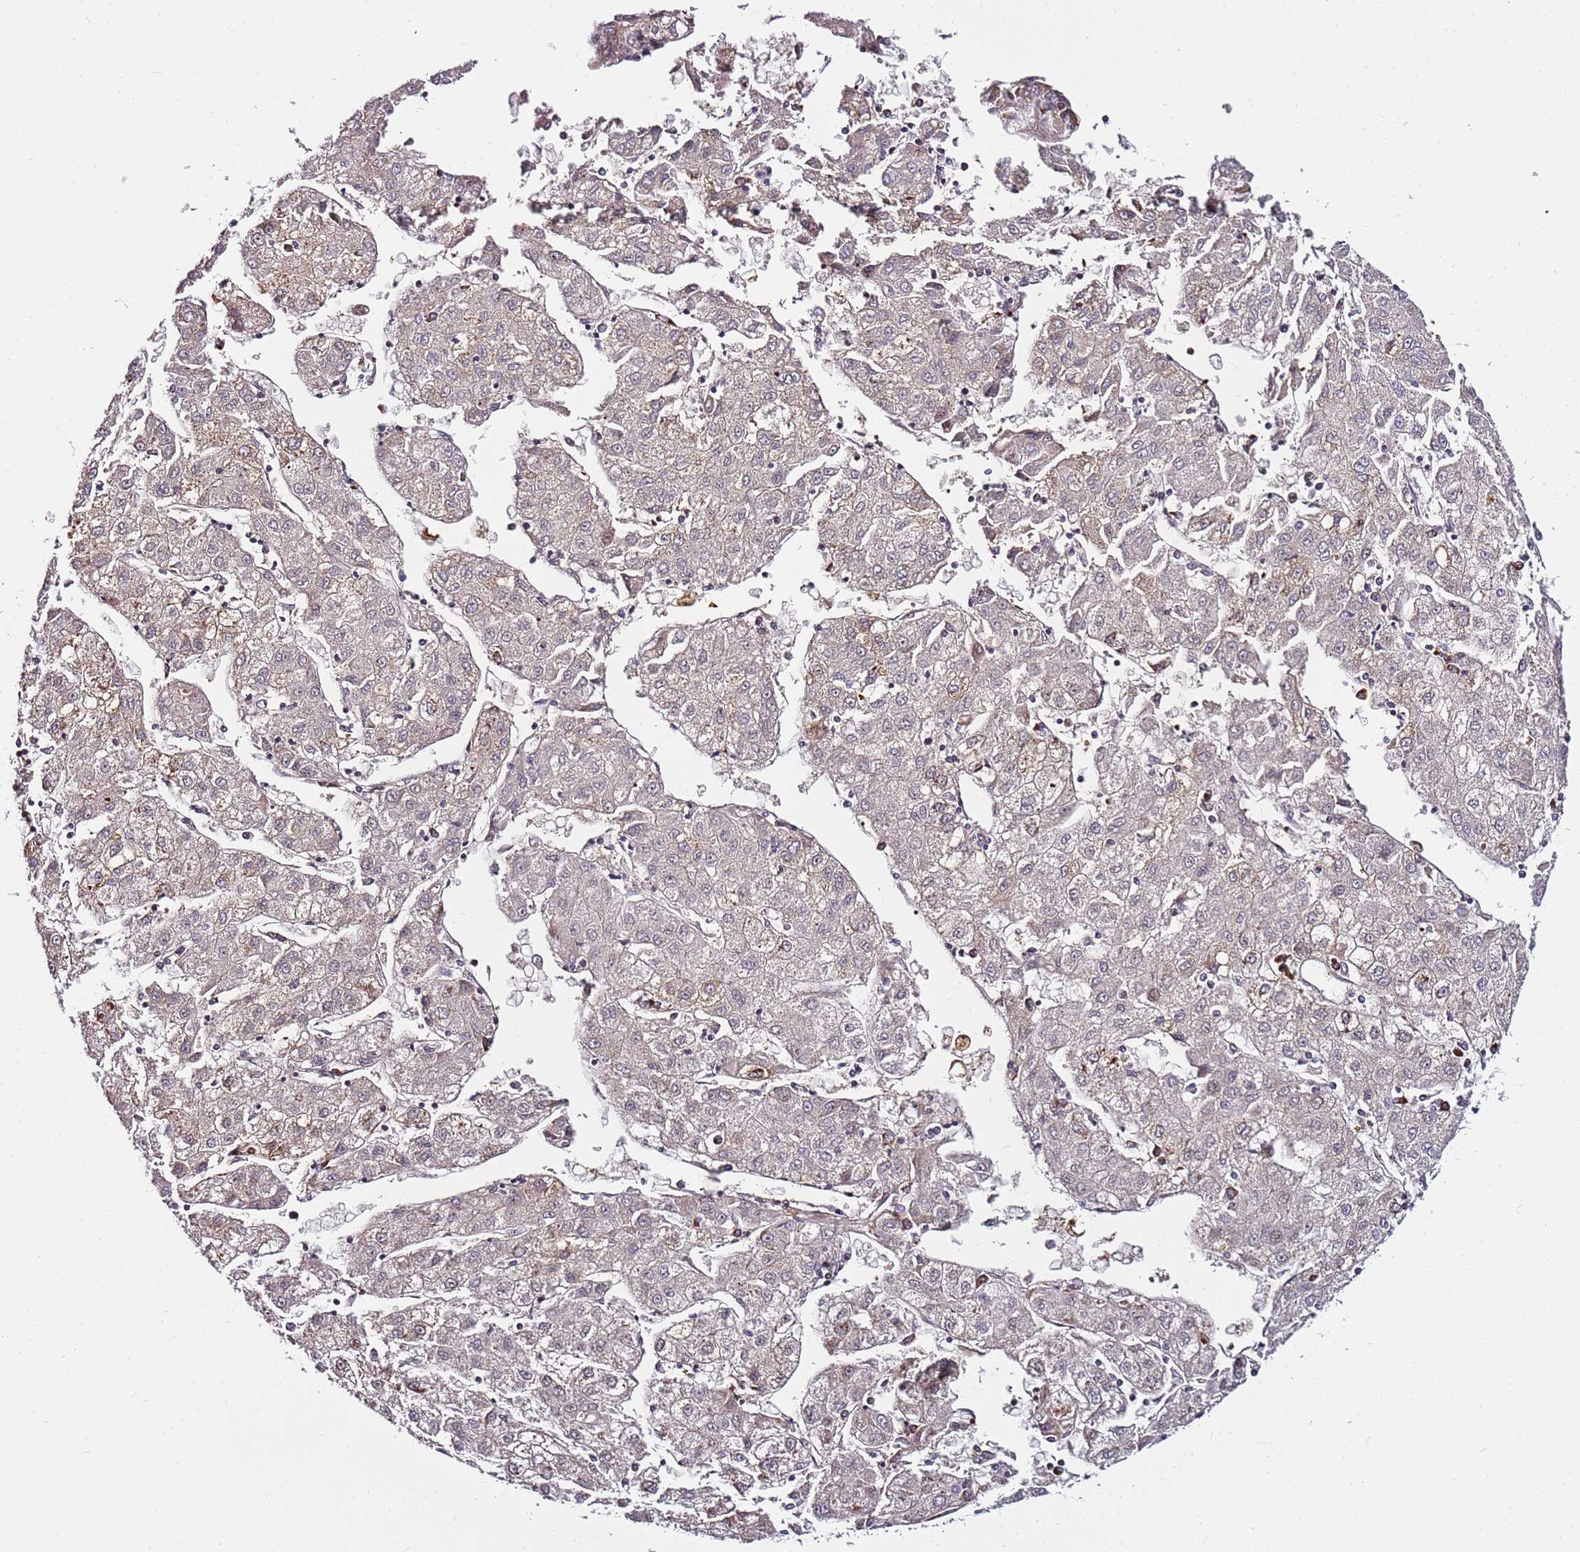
{"staining": {"intensity": "weak", "quantity": "25%-75%", "location": "cytoplasmic/membranous"}, "tissue": "liver cancer", "cell_type": "Tumor cells", "image_type": "cancer", "snomed": [{"axis": "morphology", "description": "Carcinoma, Hepatocellular, NOS"}, {"axis": "topography", "description": "Liver"}], "caption": "Immunohistochemical staining of human liver cancer exhibits weak cytoplasmic/membranous protein expression in about 25%-75% of tumor cells.", "gene": "SRRM5", "patient": {"sex": "male", "age": 72}}